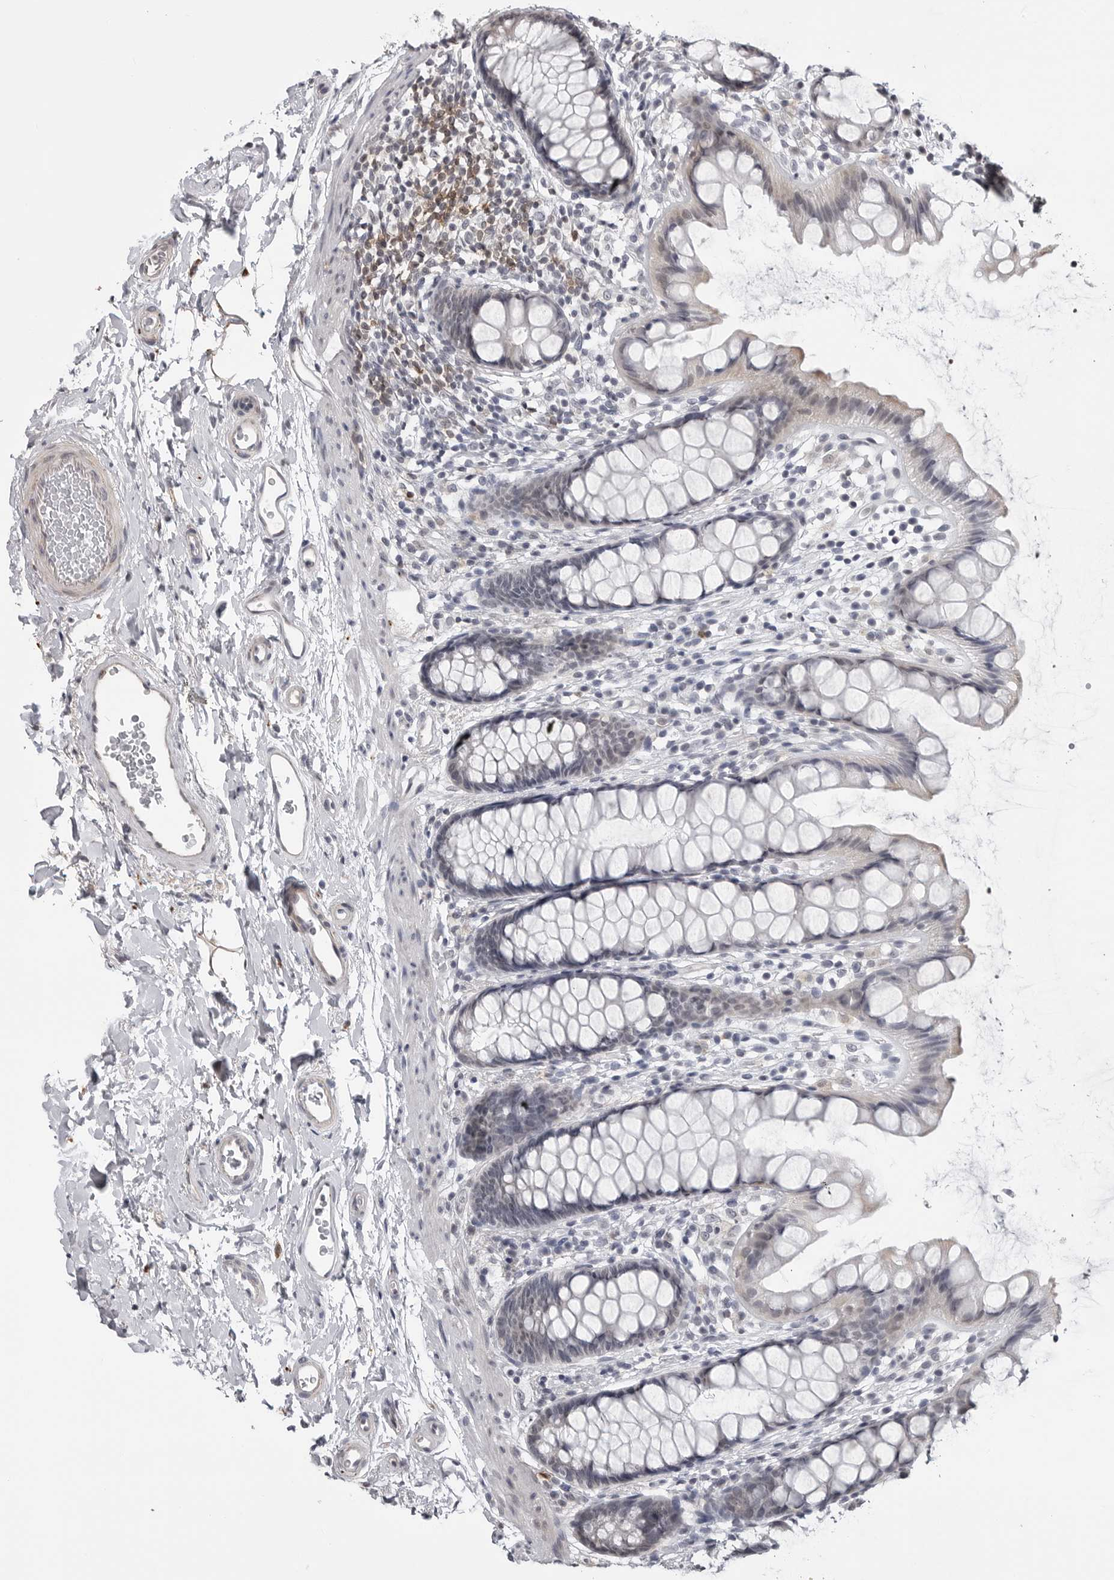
{"staining": {"intensity": "negative", "quantity": "none", "location": "none"}, "tissue": "rectum", "cell_type": "Glandular cells", "image_type": "normal", "snomed": [{"axis": "morphology", "description": "Normal tissue, NOS"}, {"axis": "topography", "description": "Rectum"}], "caption": "An image of rectum stained for a protein exhibits no brown staining in glandular cells.", "gene": "CXCR5", "patient": {"sex": "female", "age": 65}}